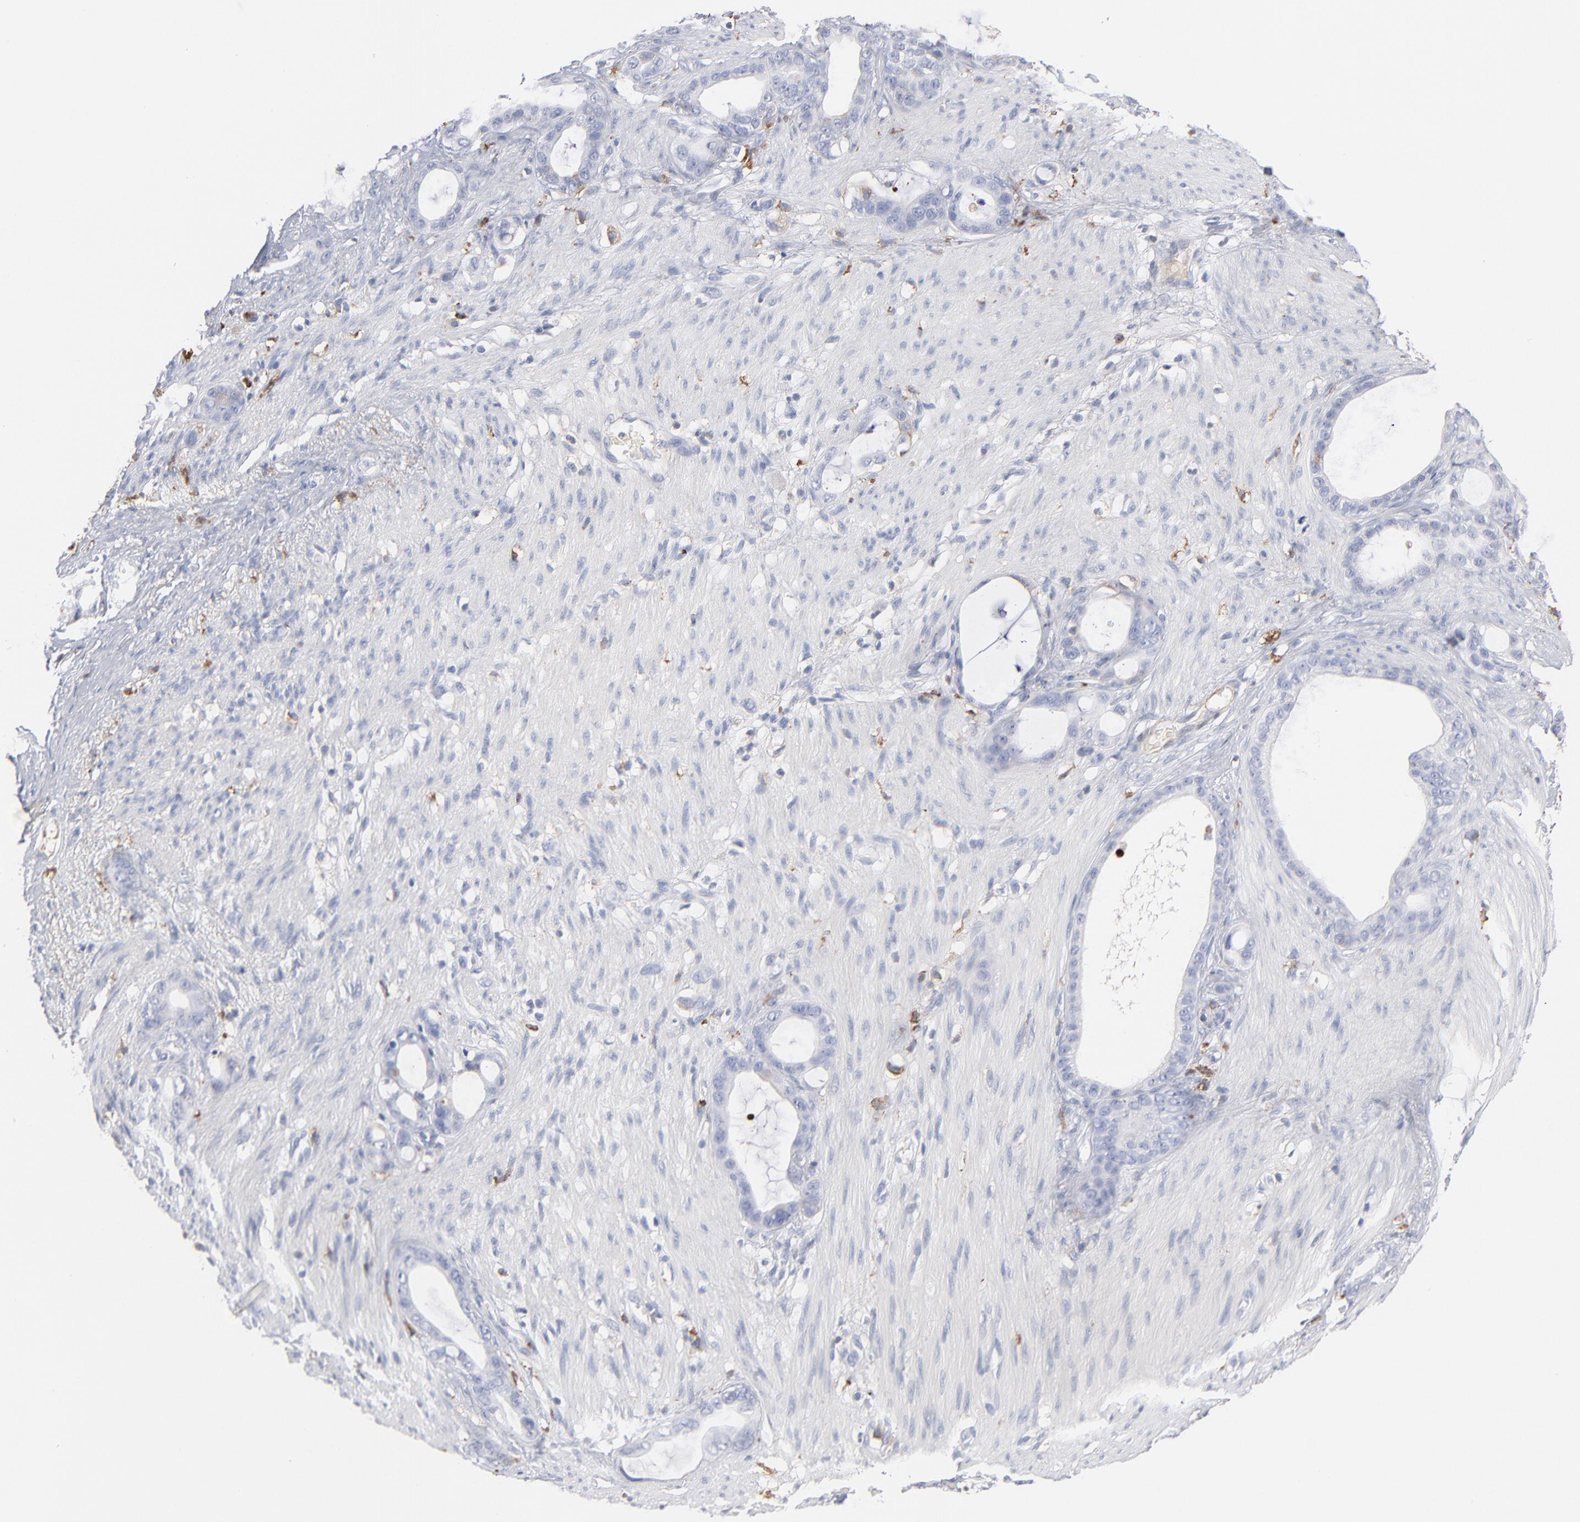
{"staining": {"intensity": "negative", "quantity": "none", "location": "none"}, "tissue": "stomach cancer", "cell_type": "Tumor cells", "image_type": "cancer", "snomed": [{"axis": "morphology", "description": "Adenocarcinoma, NOS"}, {"axis": "topography", "description": "Stomach"}], "caption": "There is no significant positivity in tumor cells of adenocarcinoma (stomach).", "gene": "APOH", "patient": {"sex": "female", "age": 75}}